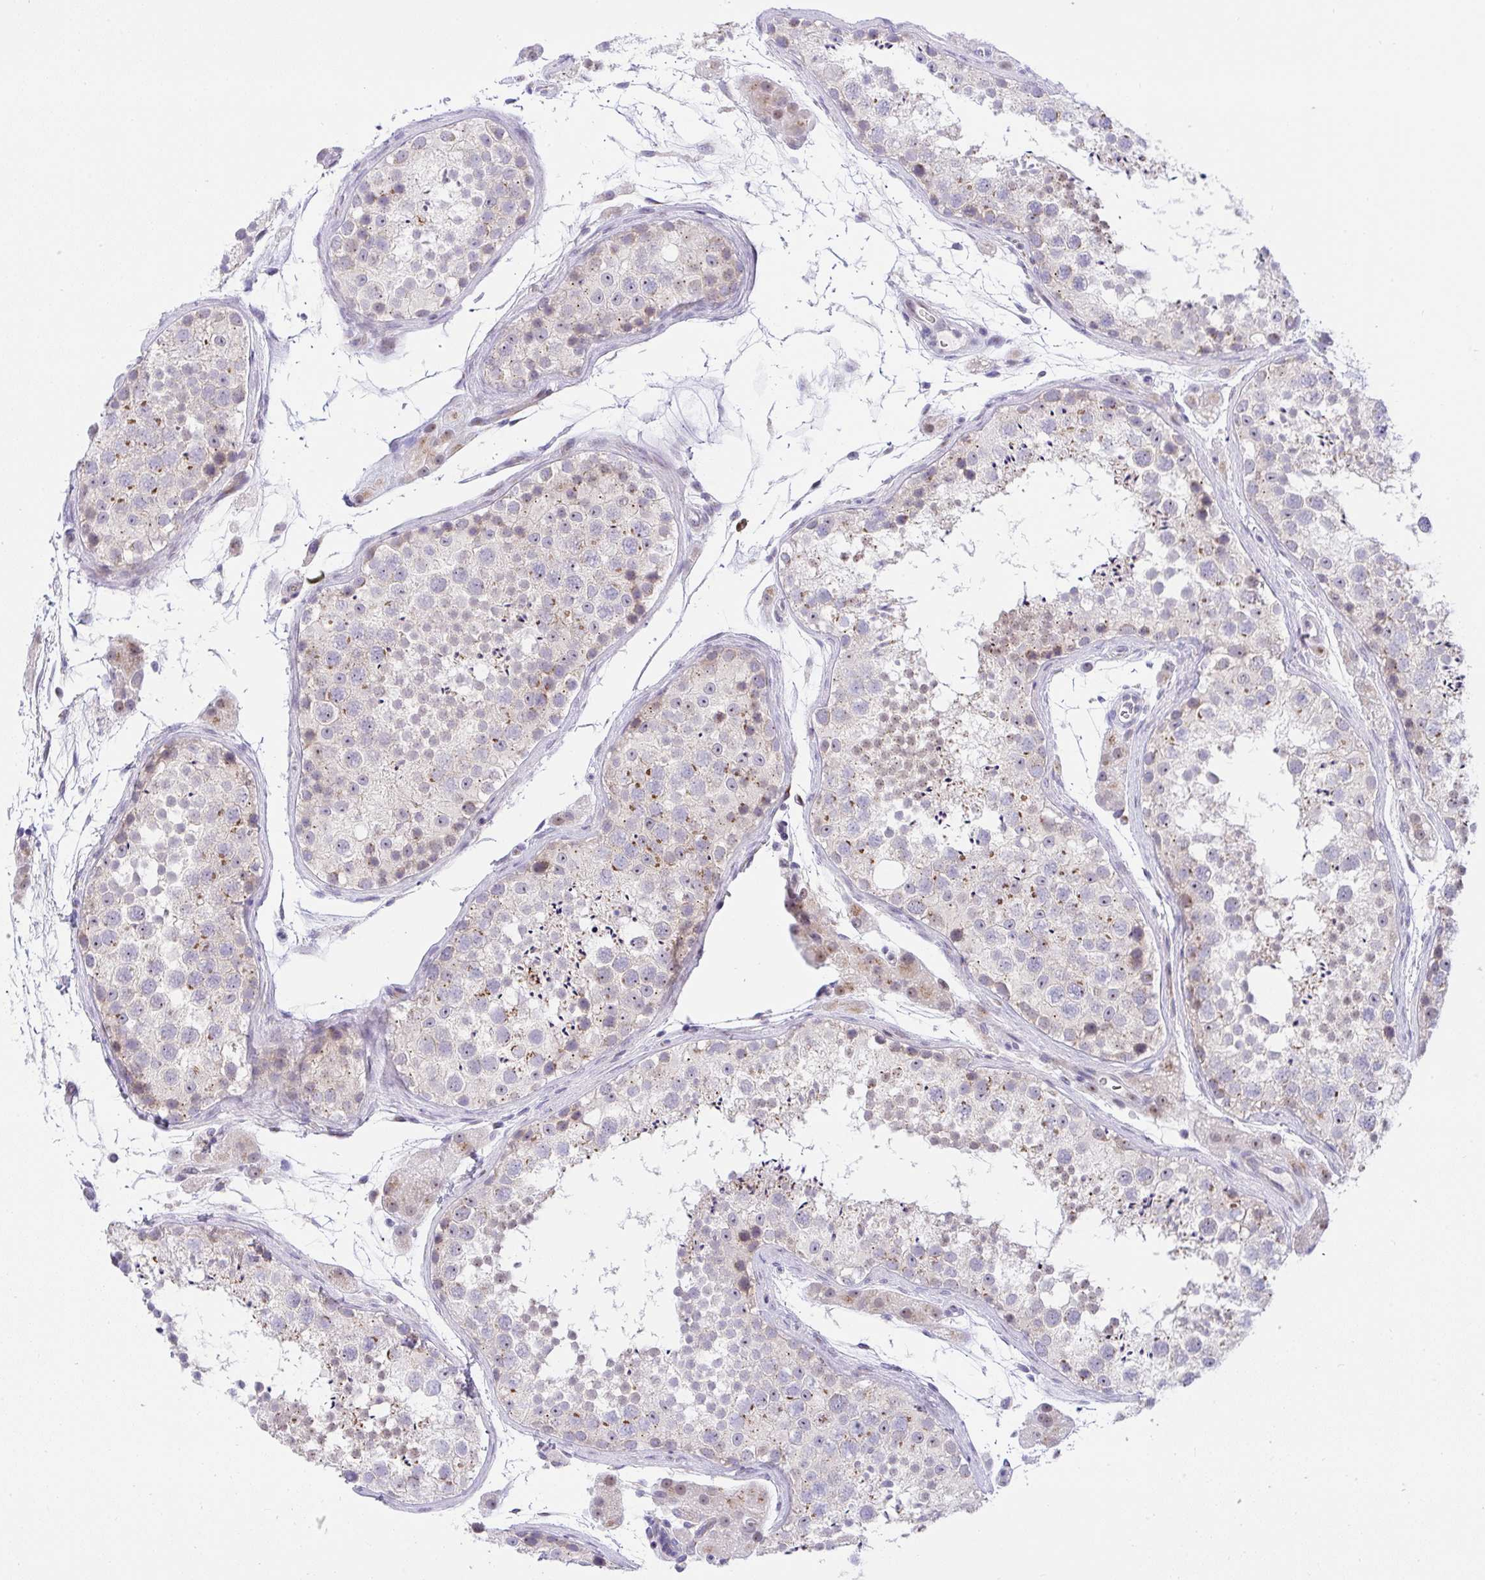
{"staining": {"intensity": "moderate", "quantity": "<25%", "location": "cytoplasmic/membranous"}, "tissue": "testis", "cell_type": "Cells in seminiferous ducts", "image_type": "normal", "snomed": [{"axis": "morphology", "description": "Normal tissue, NOS"}, {"axis": "topography", "description": "Testis"}], "caption": "Brown immunohistochemical staining in benign human testis reveals moderate cytoplasmic/membranous staining in approximately <25% of cells in seminiferous ducts.", "gene": "ZNF554", "patient": {"sex": "male", "age": 41}}